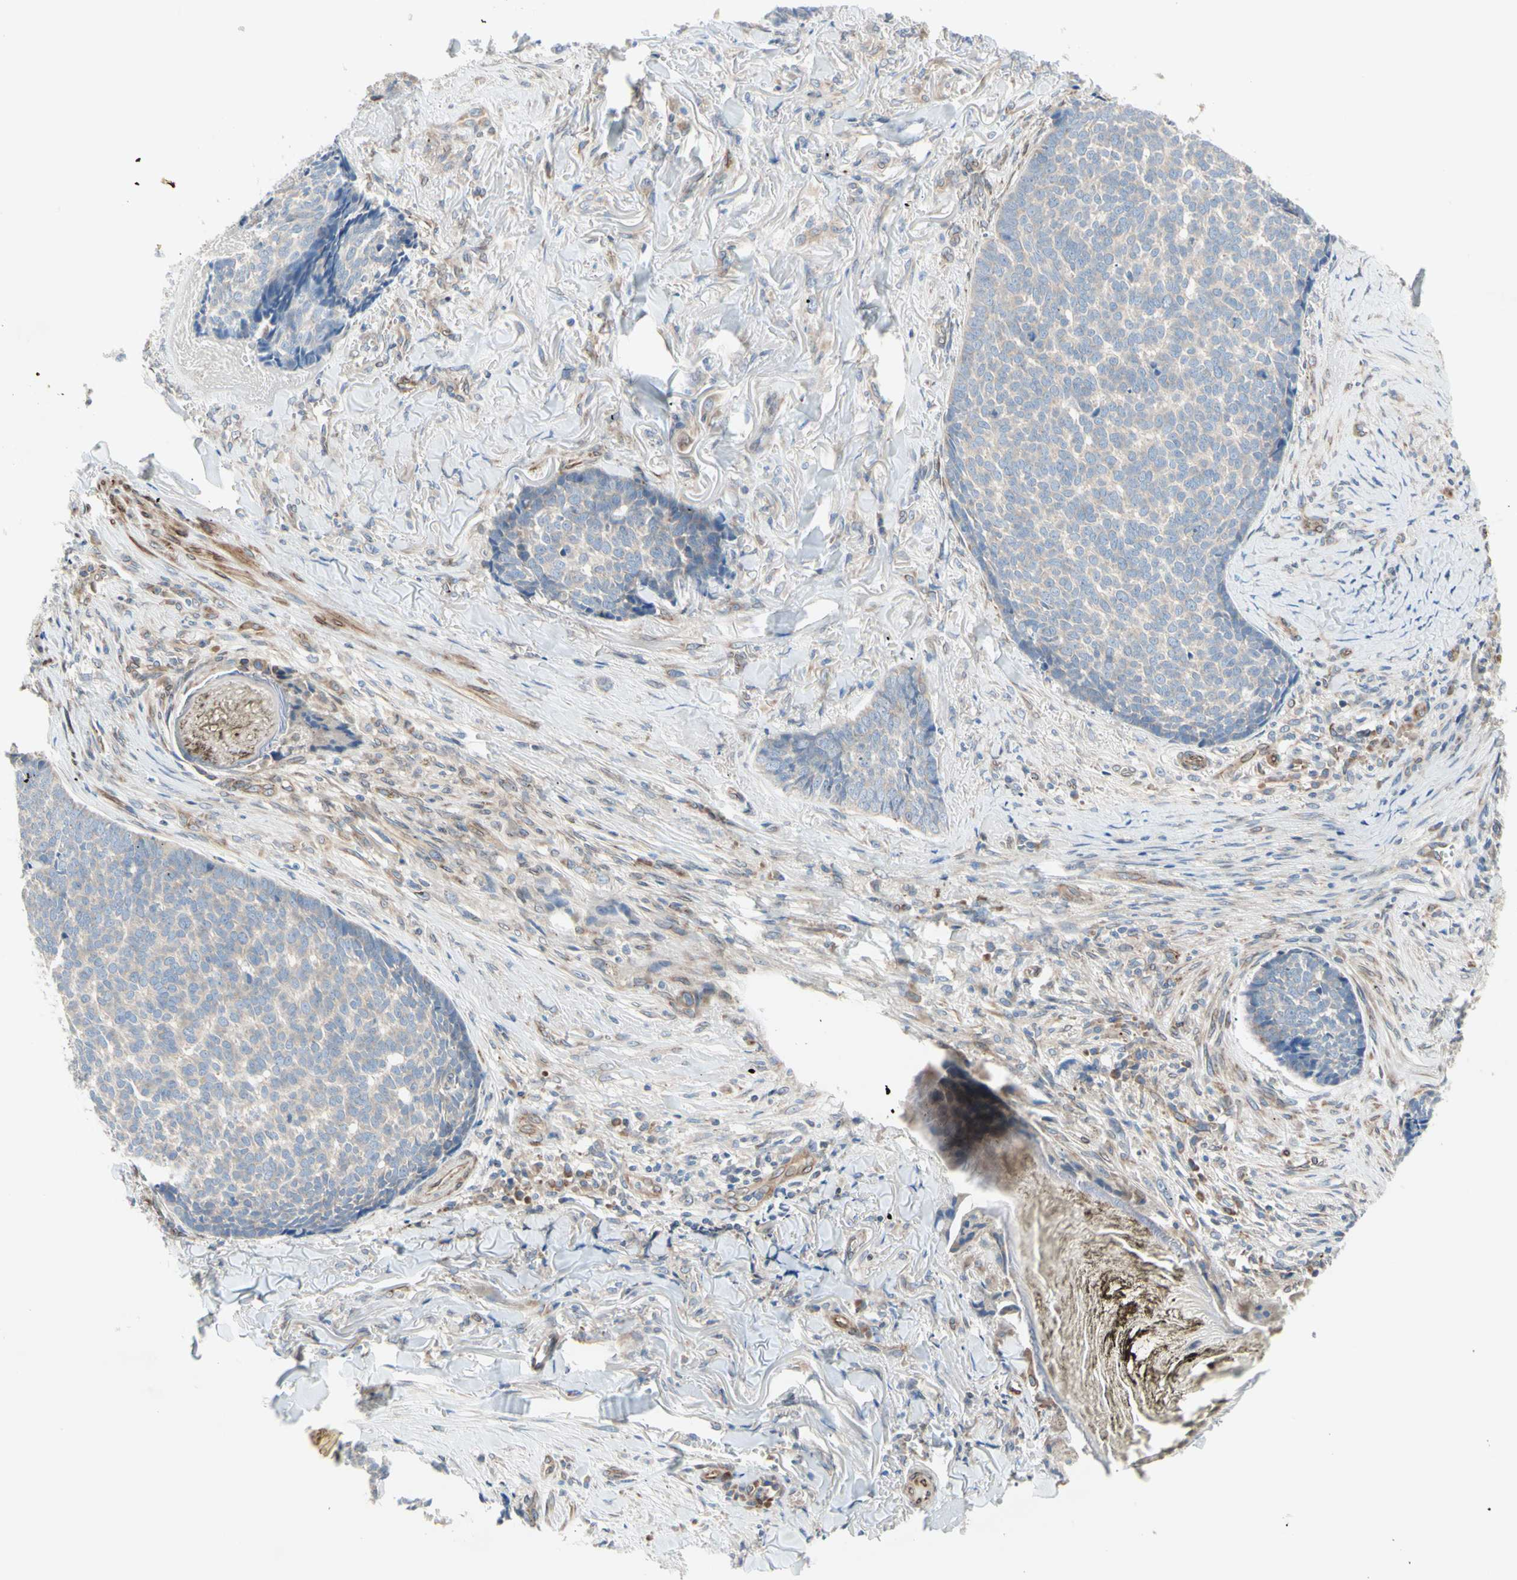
{"staining": {"intensity": "weak", "quantity": "25%-75%", "location": "cytoplasmic/membranous"}, "tissue": "skin cancer", "cell_type": "Tumor cells", "image_type": "cancer", "snomed": [{"axis": "morphology", "description": "Basal cell carcinoma"}, {"axis": "topography", "description": "Skin"}], "caption": "High-magnification brightfield microscopy of basal cell carcinoma (skin) stained with DAB (brown) and counterstained with hematoxylin (blue). tumor cells exhibit weak cytoplasmic/membranous positivity is identified in about25%-75% of cells.", "gene": "TRAF2", "patient": {"sex": "male", "age": 84}}